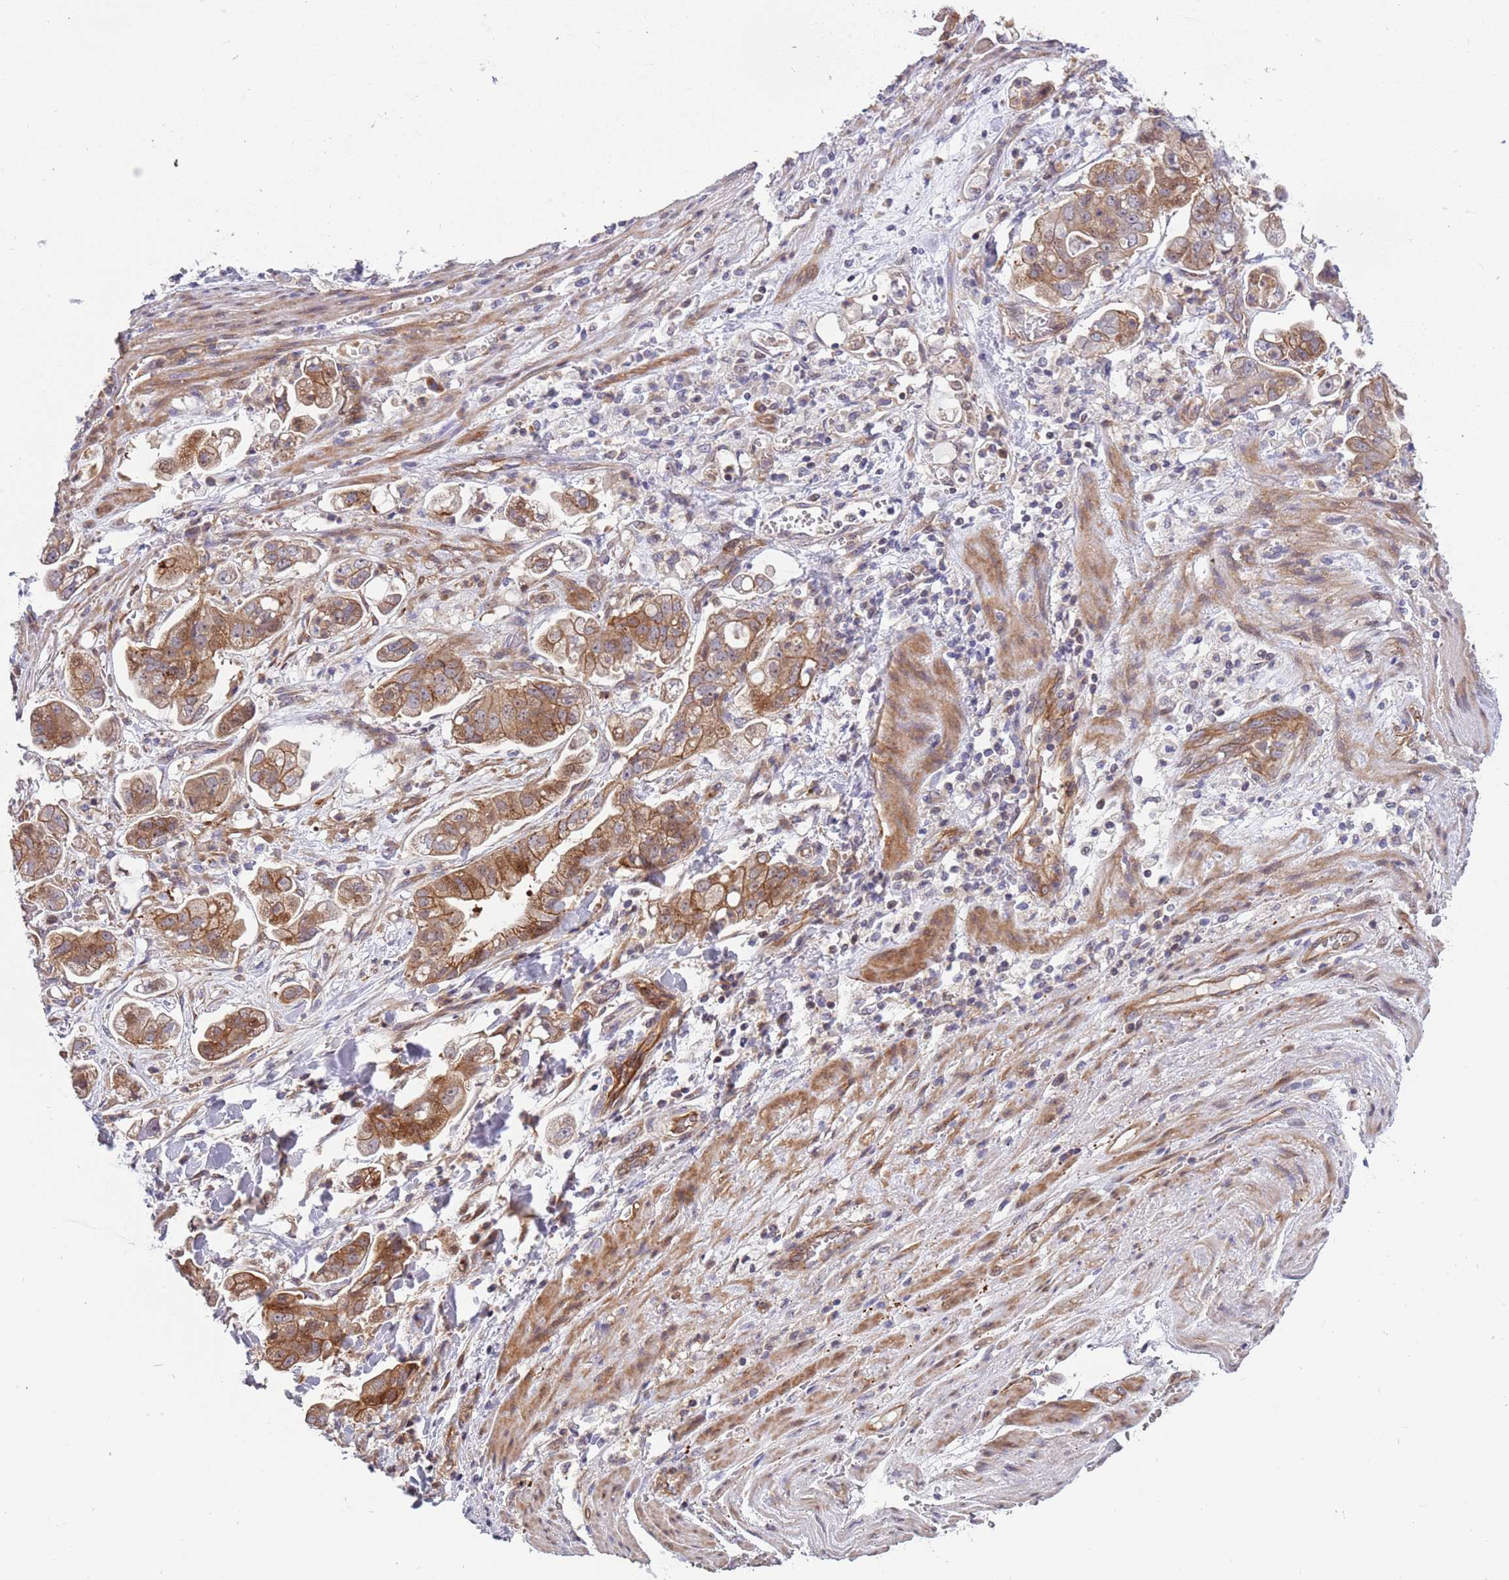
{"staining": {"intensity": "moderate", "quantity": ">75%", "location": "cytoplasmic/membranous"}, "tissue": "stomach cancer", "cell_type": "Tumor cells", "image_type": "cancer", "snomed": [{"axis": "morphology", "description": "Adenocarcinoma, NOS"}, {"axis": "topography", "description": "Stomach"}], "caption": "This micrograph exhibits immunohistochemistry staining of human stomach cancer, with medium moderate cytoplasmic/membranous staining in about >75% of tumor cells.", "gene": "ITGB6", "patient": {"sex": "male", "age": 62}}